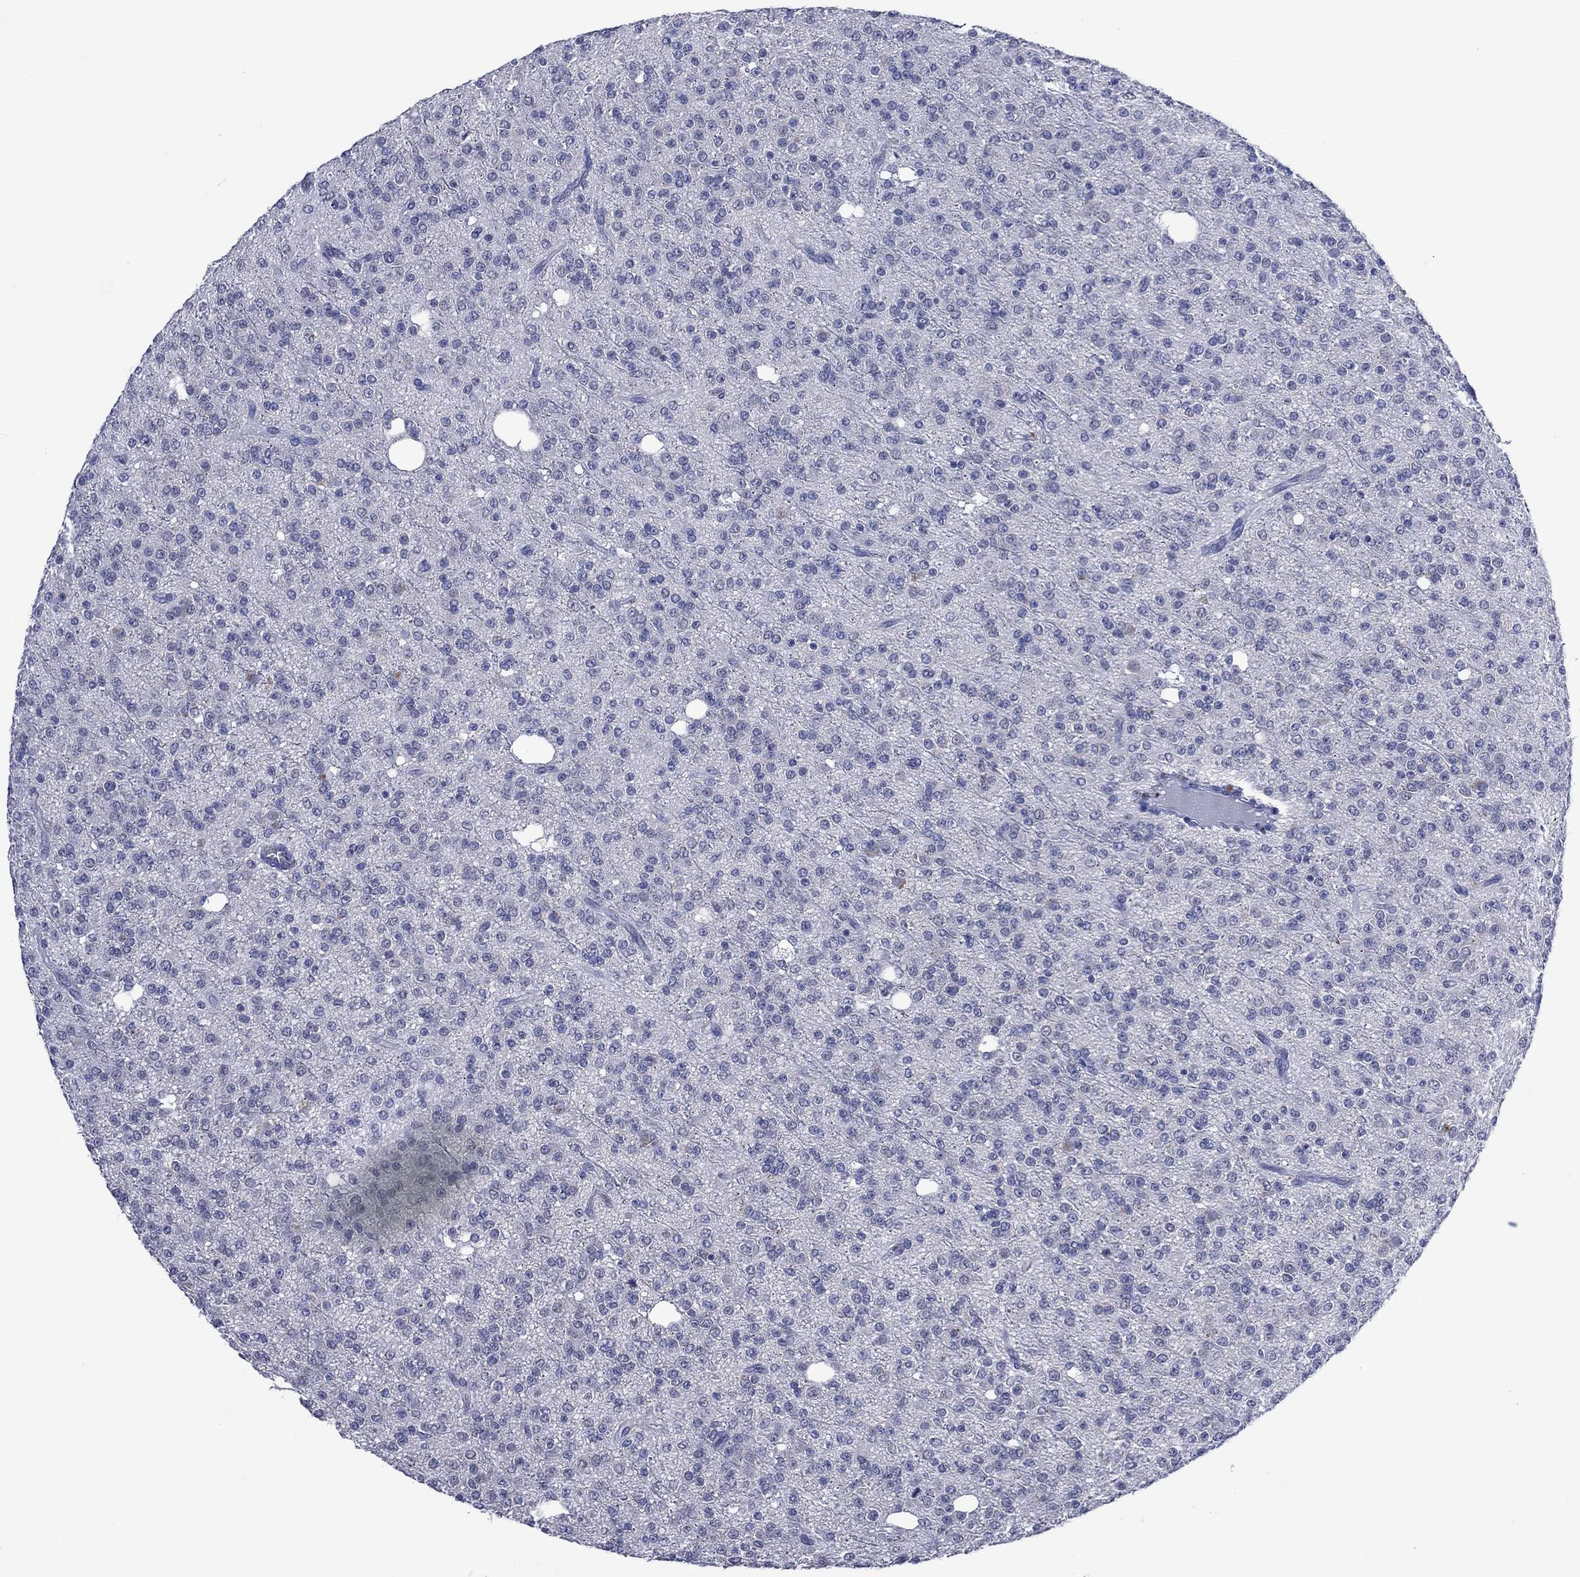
{"staining": {"intensity": "negative", "quantity": "none", "location": "none"}, "tissue": "glioma", "cell_type": "Tumor cells", "image_type": "cancer", "snomed": [{"axis": "morphology", "description": "Glioma, malignant, Low grade"}, {"axis": "topography", "description": "Brain"}], "caption": "Immunohistochemistry (IHC) histopathology image of human malignant glioma (low-grade) stained for a protein (brown), which displays no positivity in tumor cells.", "gene": "ASB10", "patient": {"sex": "male", "age": 27}}